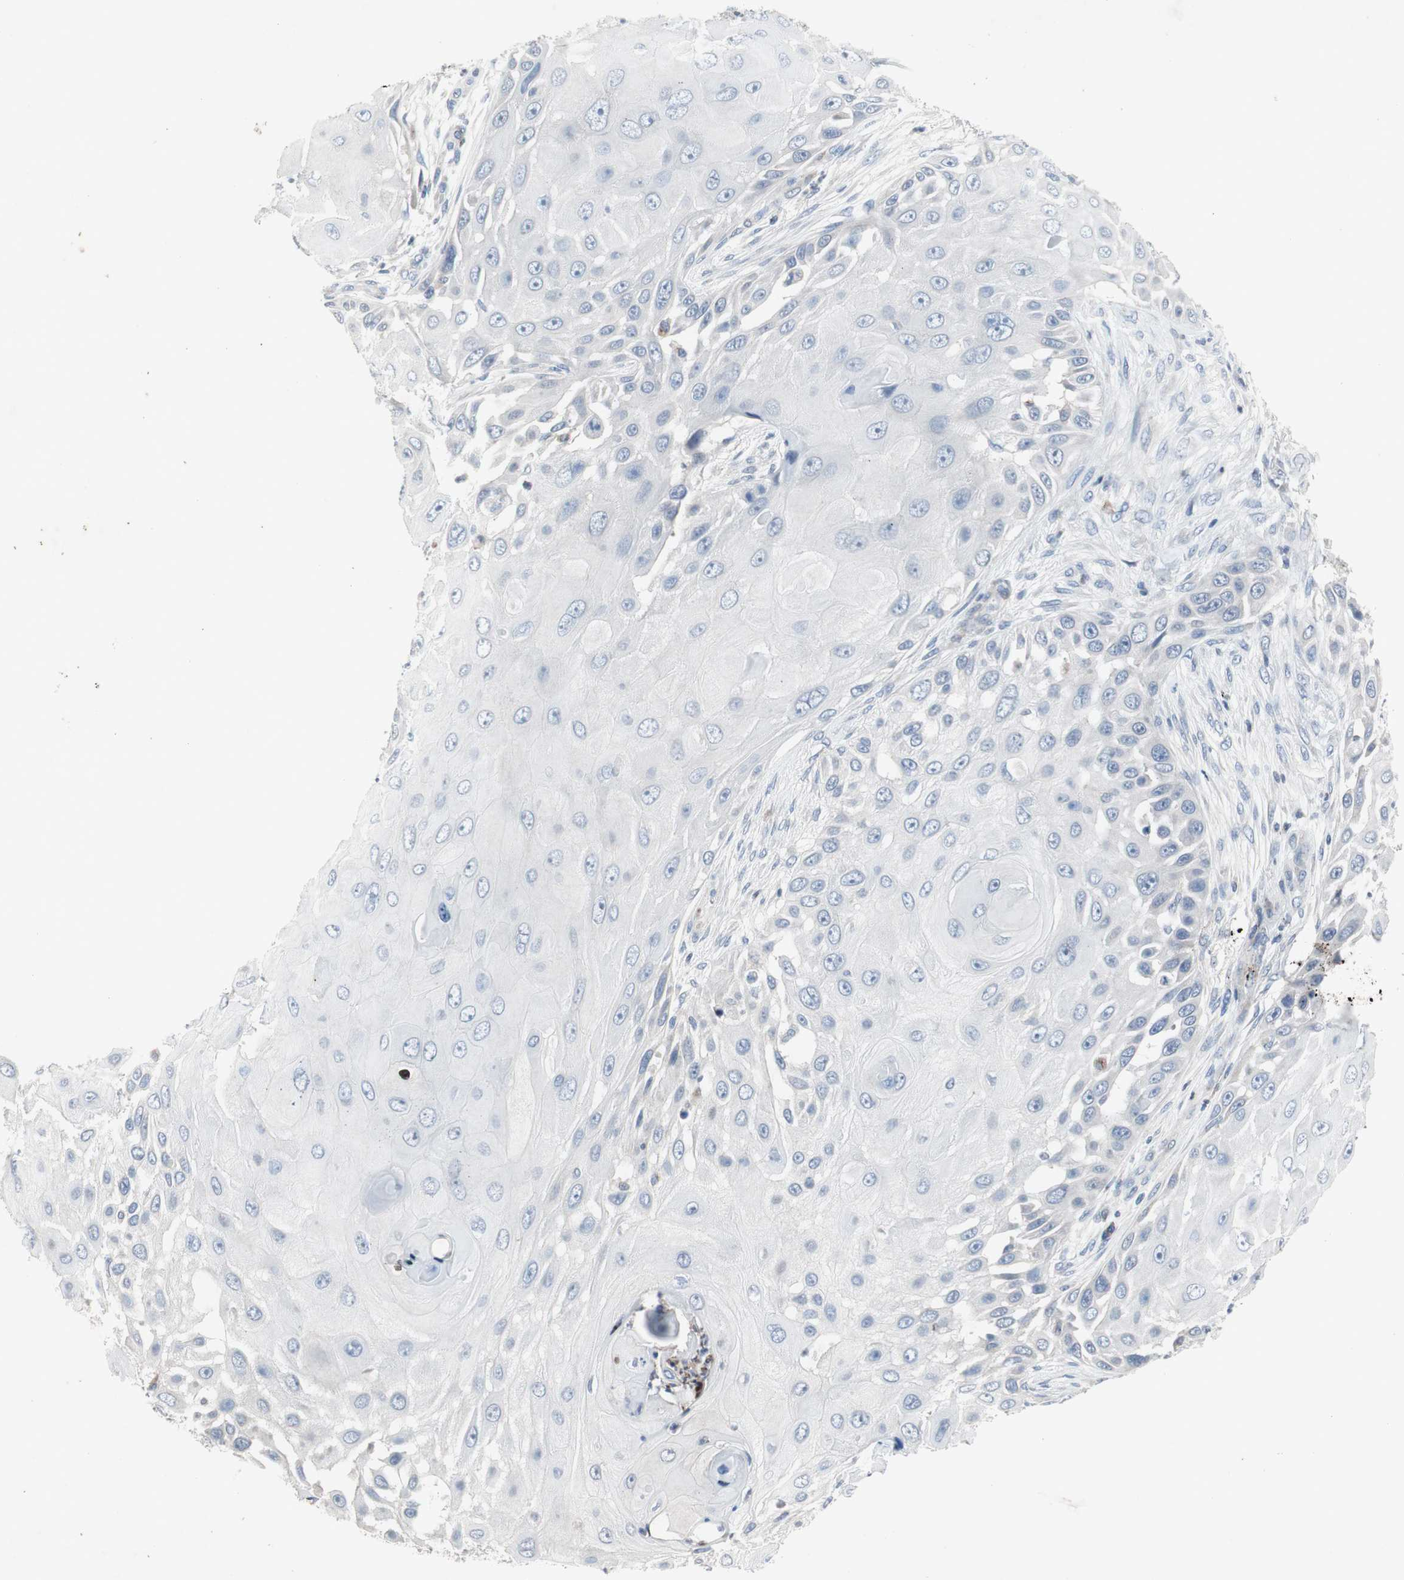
{"staining": {"intensity": "negative", "quantity": "none", "location": "none"}, "tissue": "skin cancer", "cell_type": "Tumor cells", "image_type": "cancer", "snomed": [{"axis": "morphology", "description": "Squamous cell carcinoma, NOS"}, {"axis": "topography", "description": "Skin"}], "caption": "Skin squamous cell carcinoma was stained to show a protein in brown. There is no significant positivity in tumor cells. (Brightfield microscopy of DAB (3,3'-diaminobenzidine) immunohistochemistry at high magnification).", "gene": "MUTYH", "patient": {"sex": "female", "age": 44}}